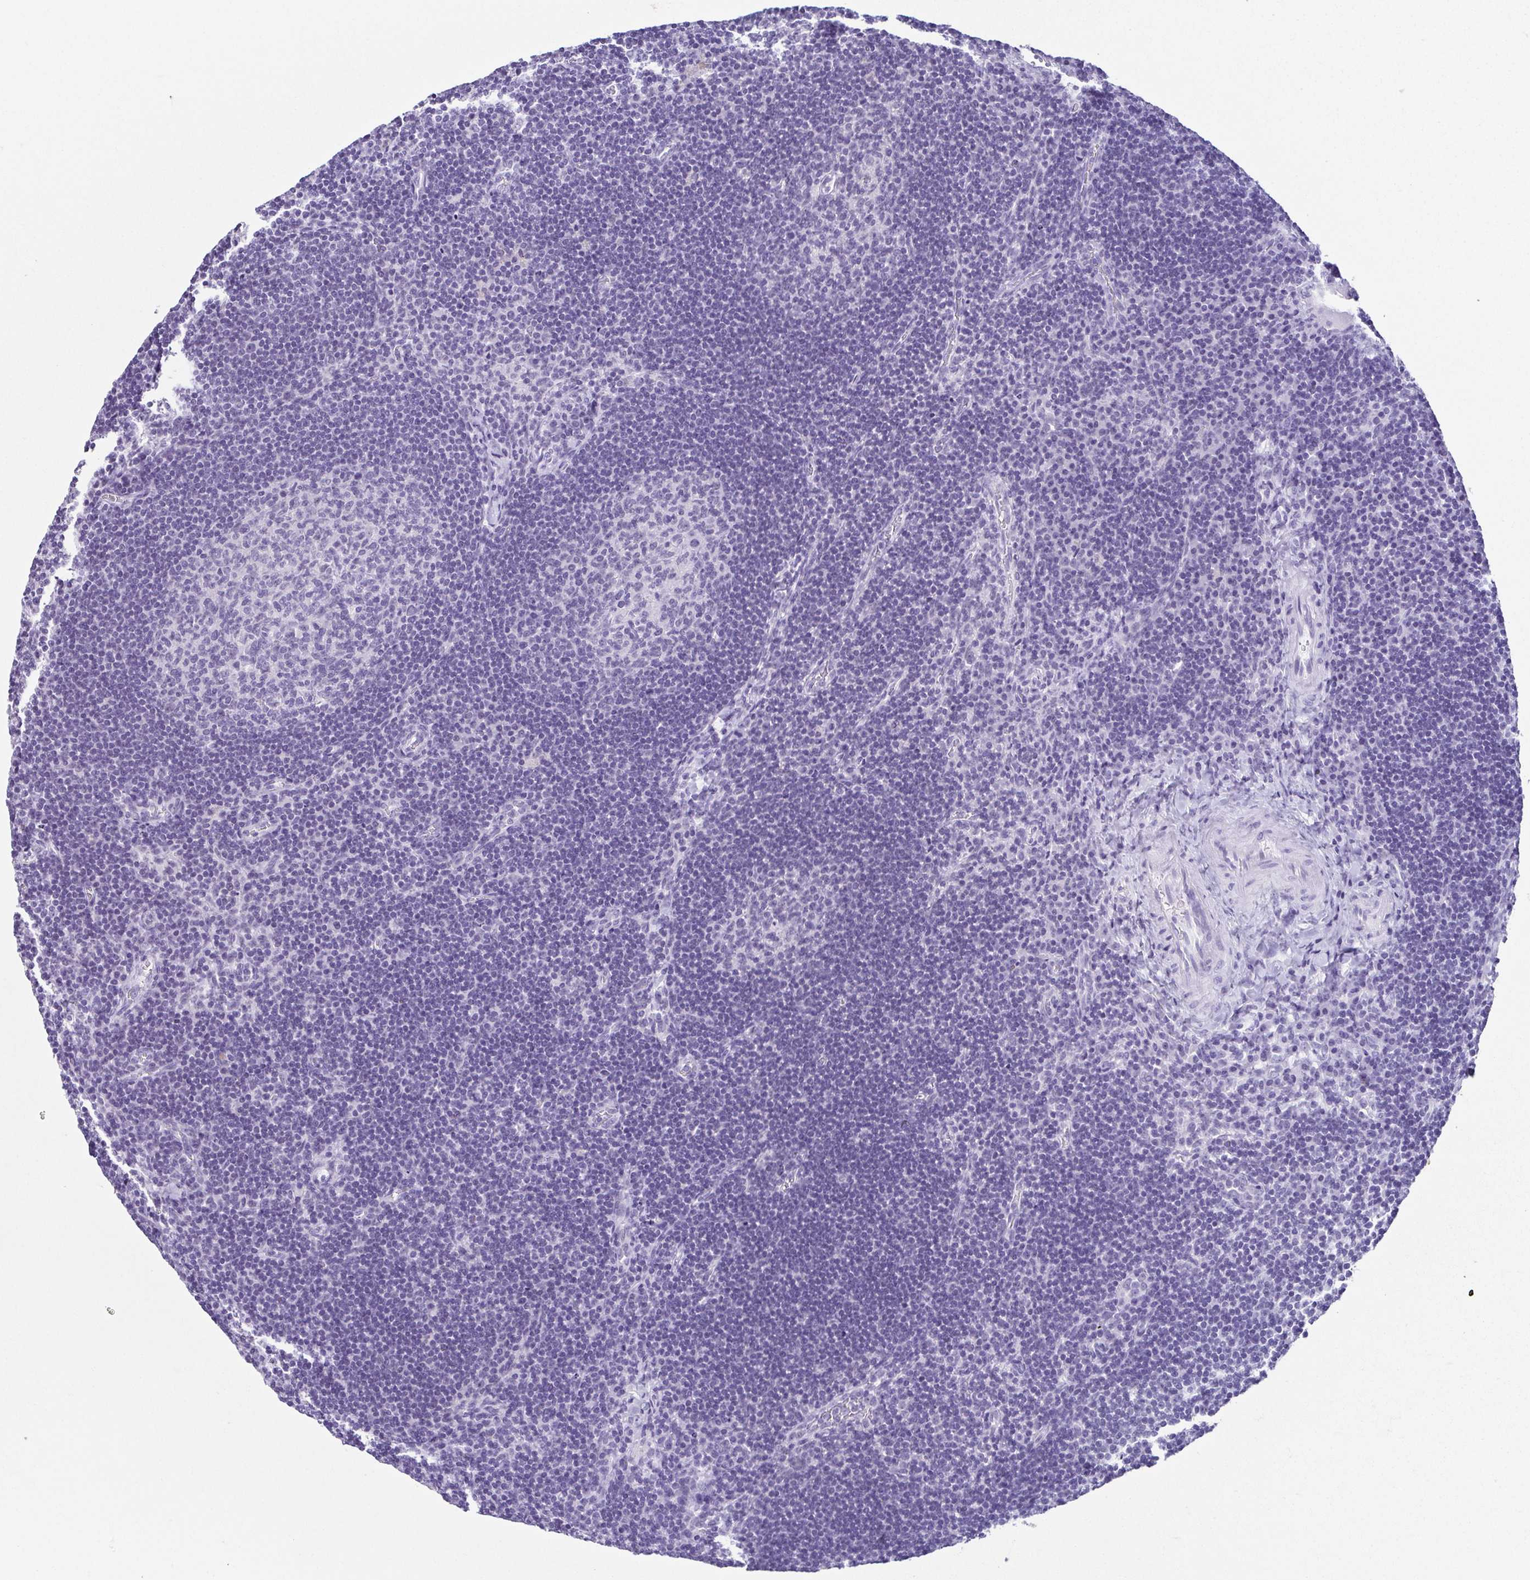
{"staining": {"intensity": "negative", "quantity": "none", "location": "none"}, "tissue": "lymph node", "cell_type": "Germinal center cells", "image_type": "normal", "snomed": [{"axis": "morphology", "description": "Normal tissue, NOS"}, {"axis": "topography", "description": "Lymph node"}], "caption": "Immunohistochemistry (IHC) photomicrograph of normal lymph node: human lymph node stained with DAB demonstrates no significant protein staining in germinal center cells. (Immunohistochemistry (IHC), brightfield microscopy, high magnification).", "gene": "ESX1", "patient": {"sex": "male", "age": 67}}